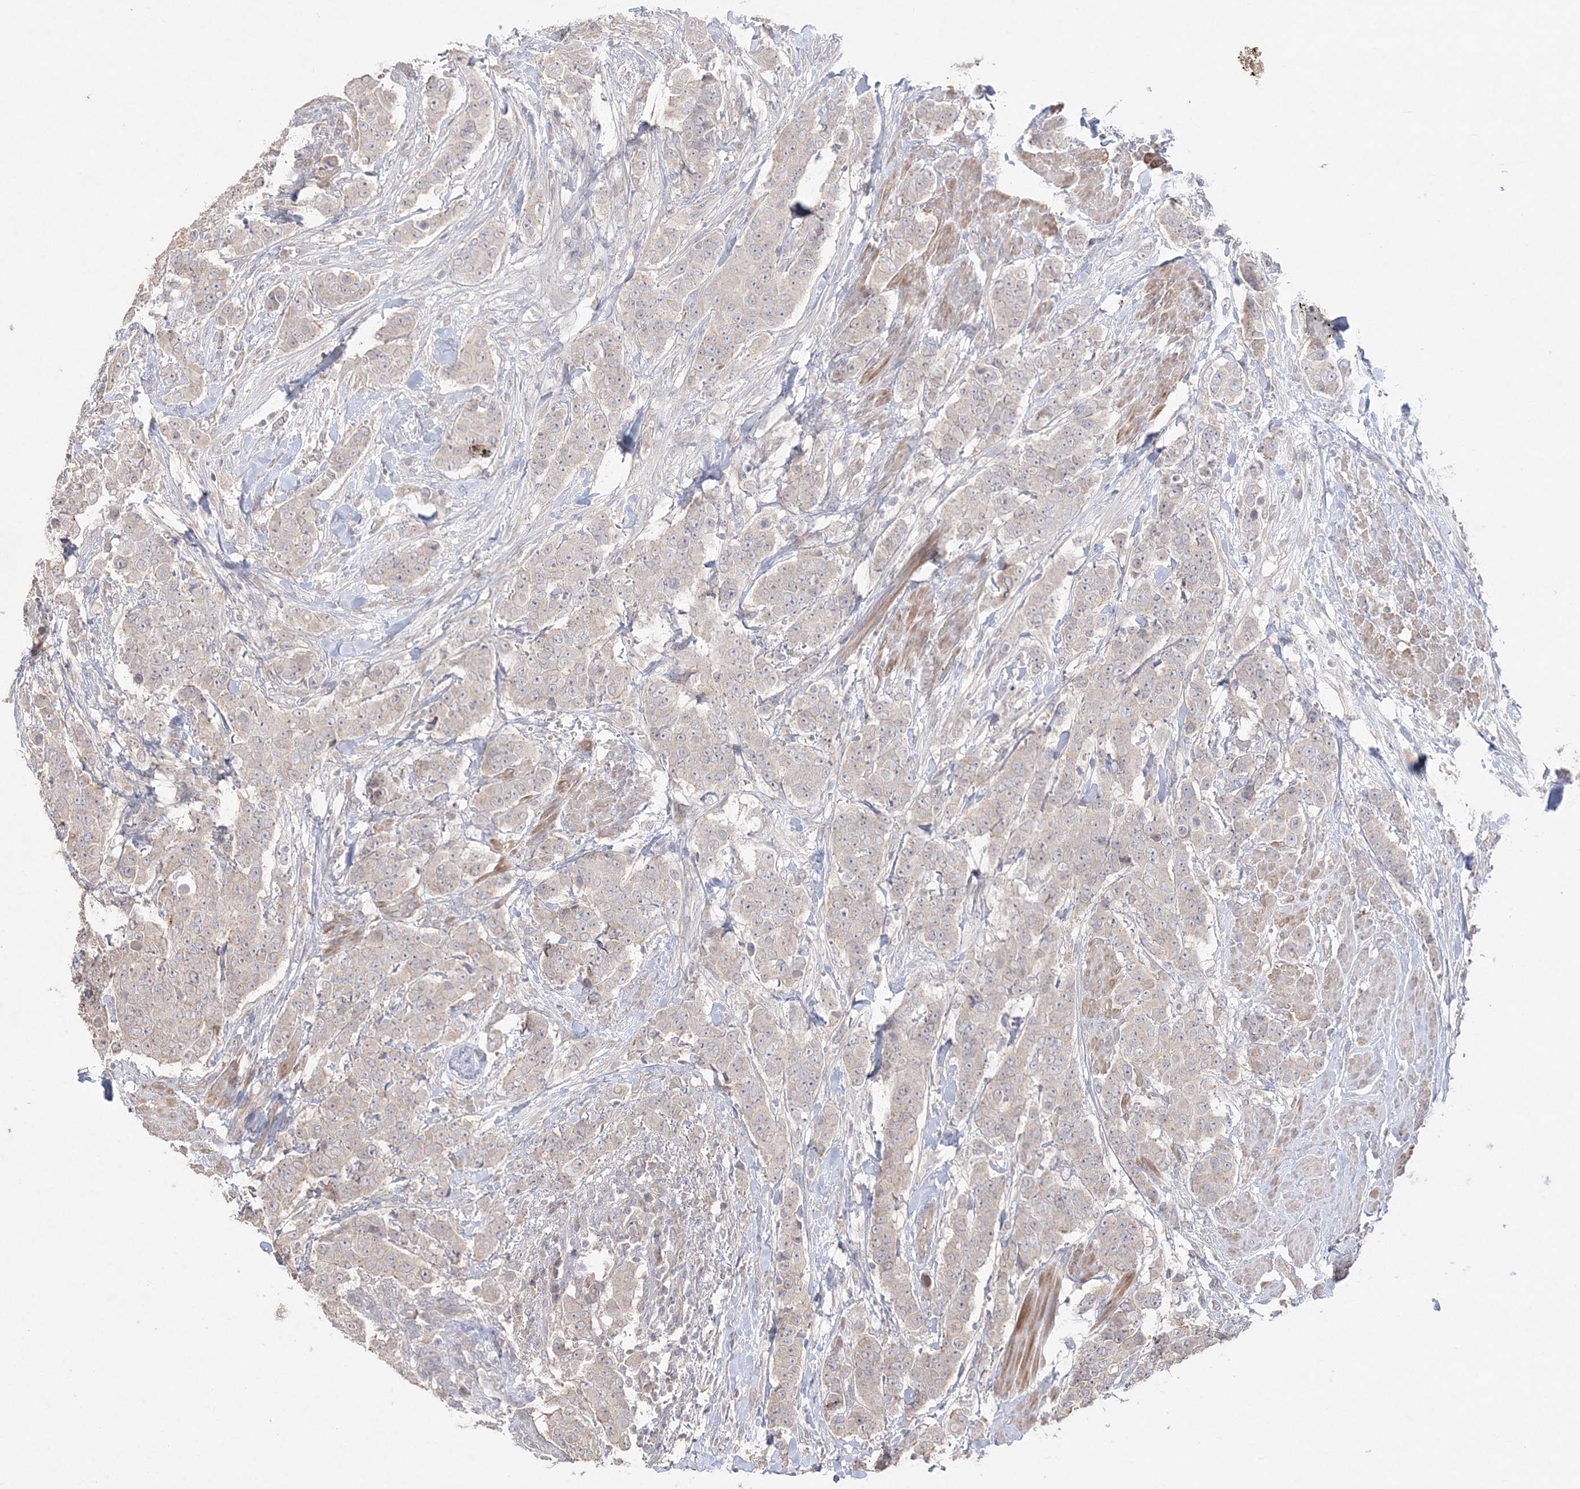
{"staining": {"intensity": "negative", "quantity": "none", "location": "none"}, "tissue": "breast cancer", "cell_type": "Tumor cells", "image_type": "cancer", "snomed": [{"axis": "morphology", "description": "Duct carcinoma"}, {"axis": "topography", "description": "Breast"}], "caption": "Tumor cells are negative for protein expression in human breast cancer. (Brightfield microscopy of DAB (3,3'-diaminobenzidine) IHC at high magnification).", "gene": "SH3BP4", "patient": {"sex": "female", "age": 40}}